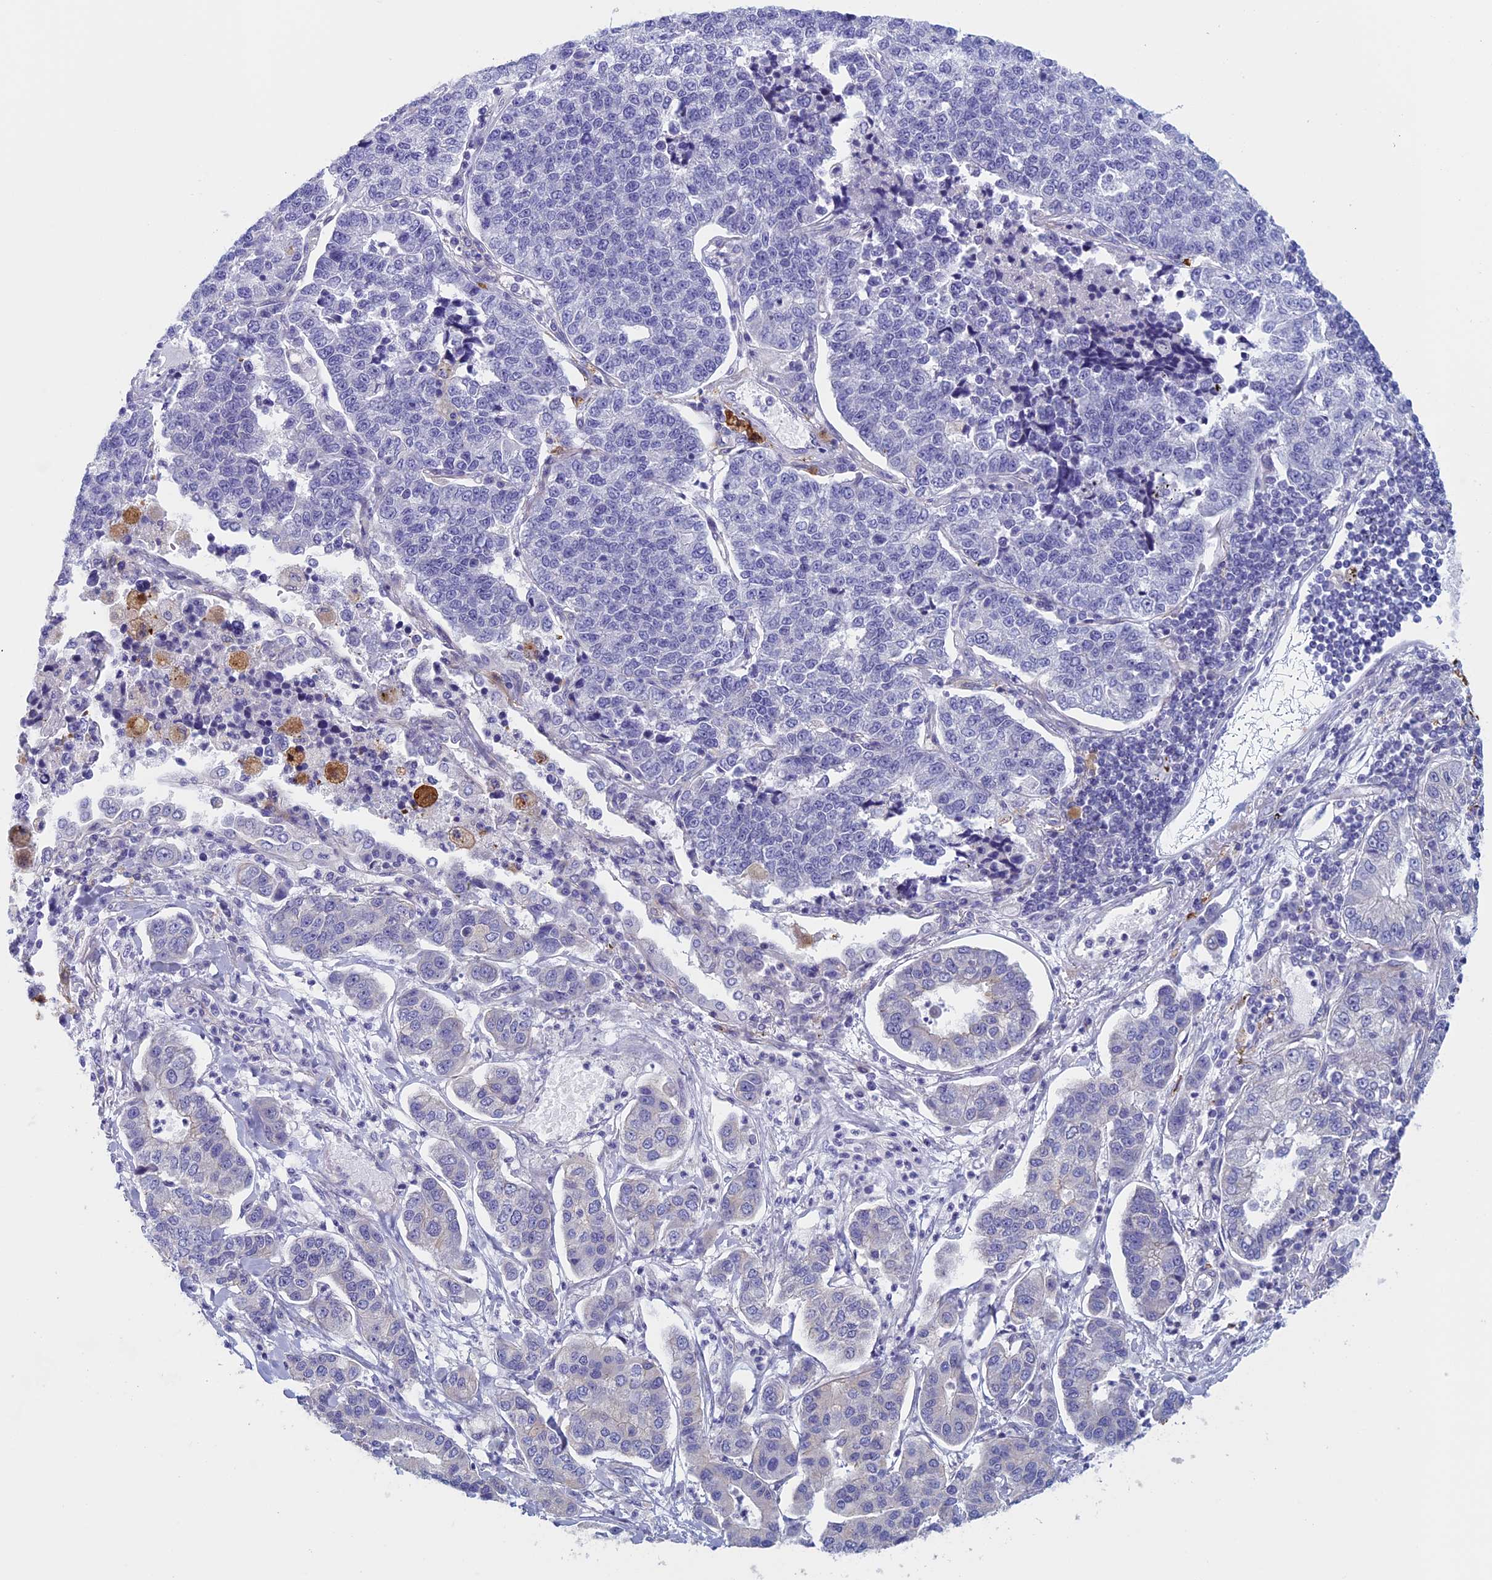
{"staining": {"intensity": "negative", "quantity": "none", "location": "none"}, "tissue": "lung cancer", "cell_type": "Tumor cells", "image_type": "cancer", "snomed": [{"axis": "morphology", "description": "Adenocarcinoma, NOS"}, {"axis": "topography", "description": "Lung"}], "caption": "DAB (3,3'-diaminobenzidine) immunohistochemical staining of lung cancer (adenocarcinoma) demonstrates no significant staining in tumor cells. The staining was performed using DAB (3,3'-diaminobenzidine) to visualize the protein expression in brown, while the nuclei were stained in blue with hematoxylin (Magnification: 20x).", "gene": "CNOT6L", "patient": {"sex": "male", "age": 49}}